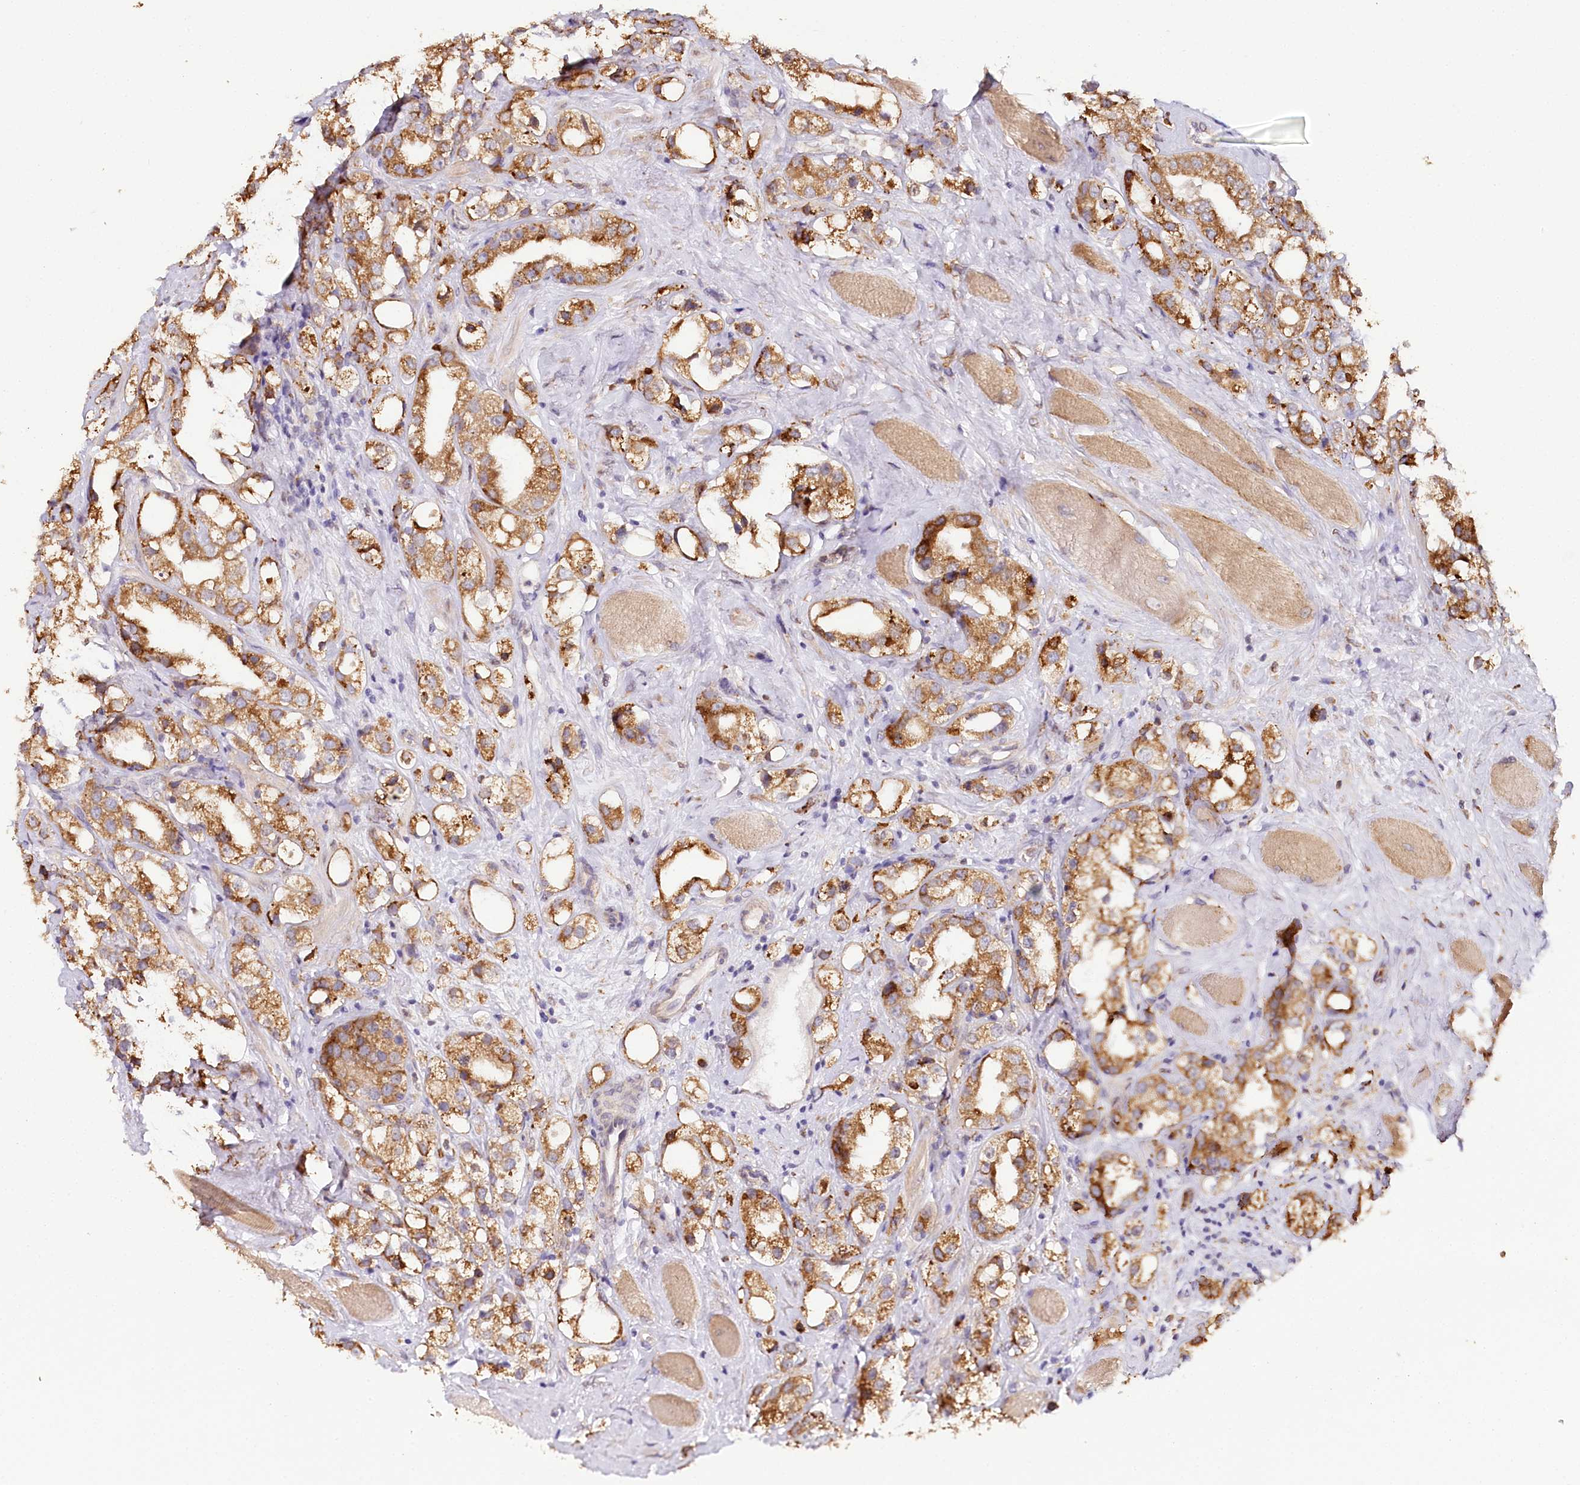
{"staining": {"intensity": "strong", "quantity": ">75%", "location": "cytoplasmic/membranous"}, "tissue": "prostate cancer", "cell_type": "Tumor cells", "image_type": "cancer", "snomed": [{"axis": "morphology", "description": "Adenocarcinoma, NOS"}, {"axis": "topography", "description": "Prostate"}], "caption": "Strong cytoplasmic/membranous staining is present in about >75% of tumor cells in prostate adenocarcinoma.", "gene": "VEGFA", "patient": {"sex": "male", "age": 79}}